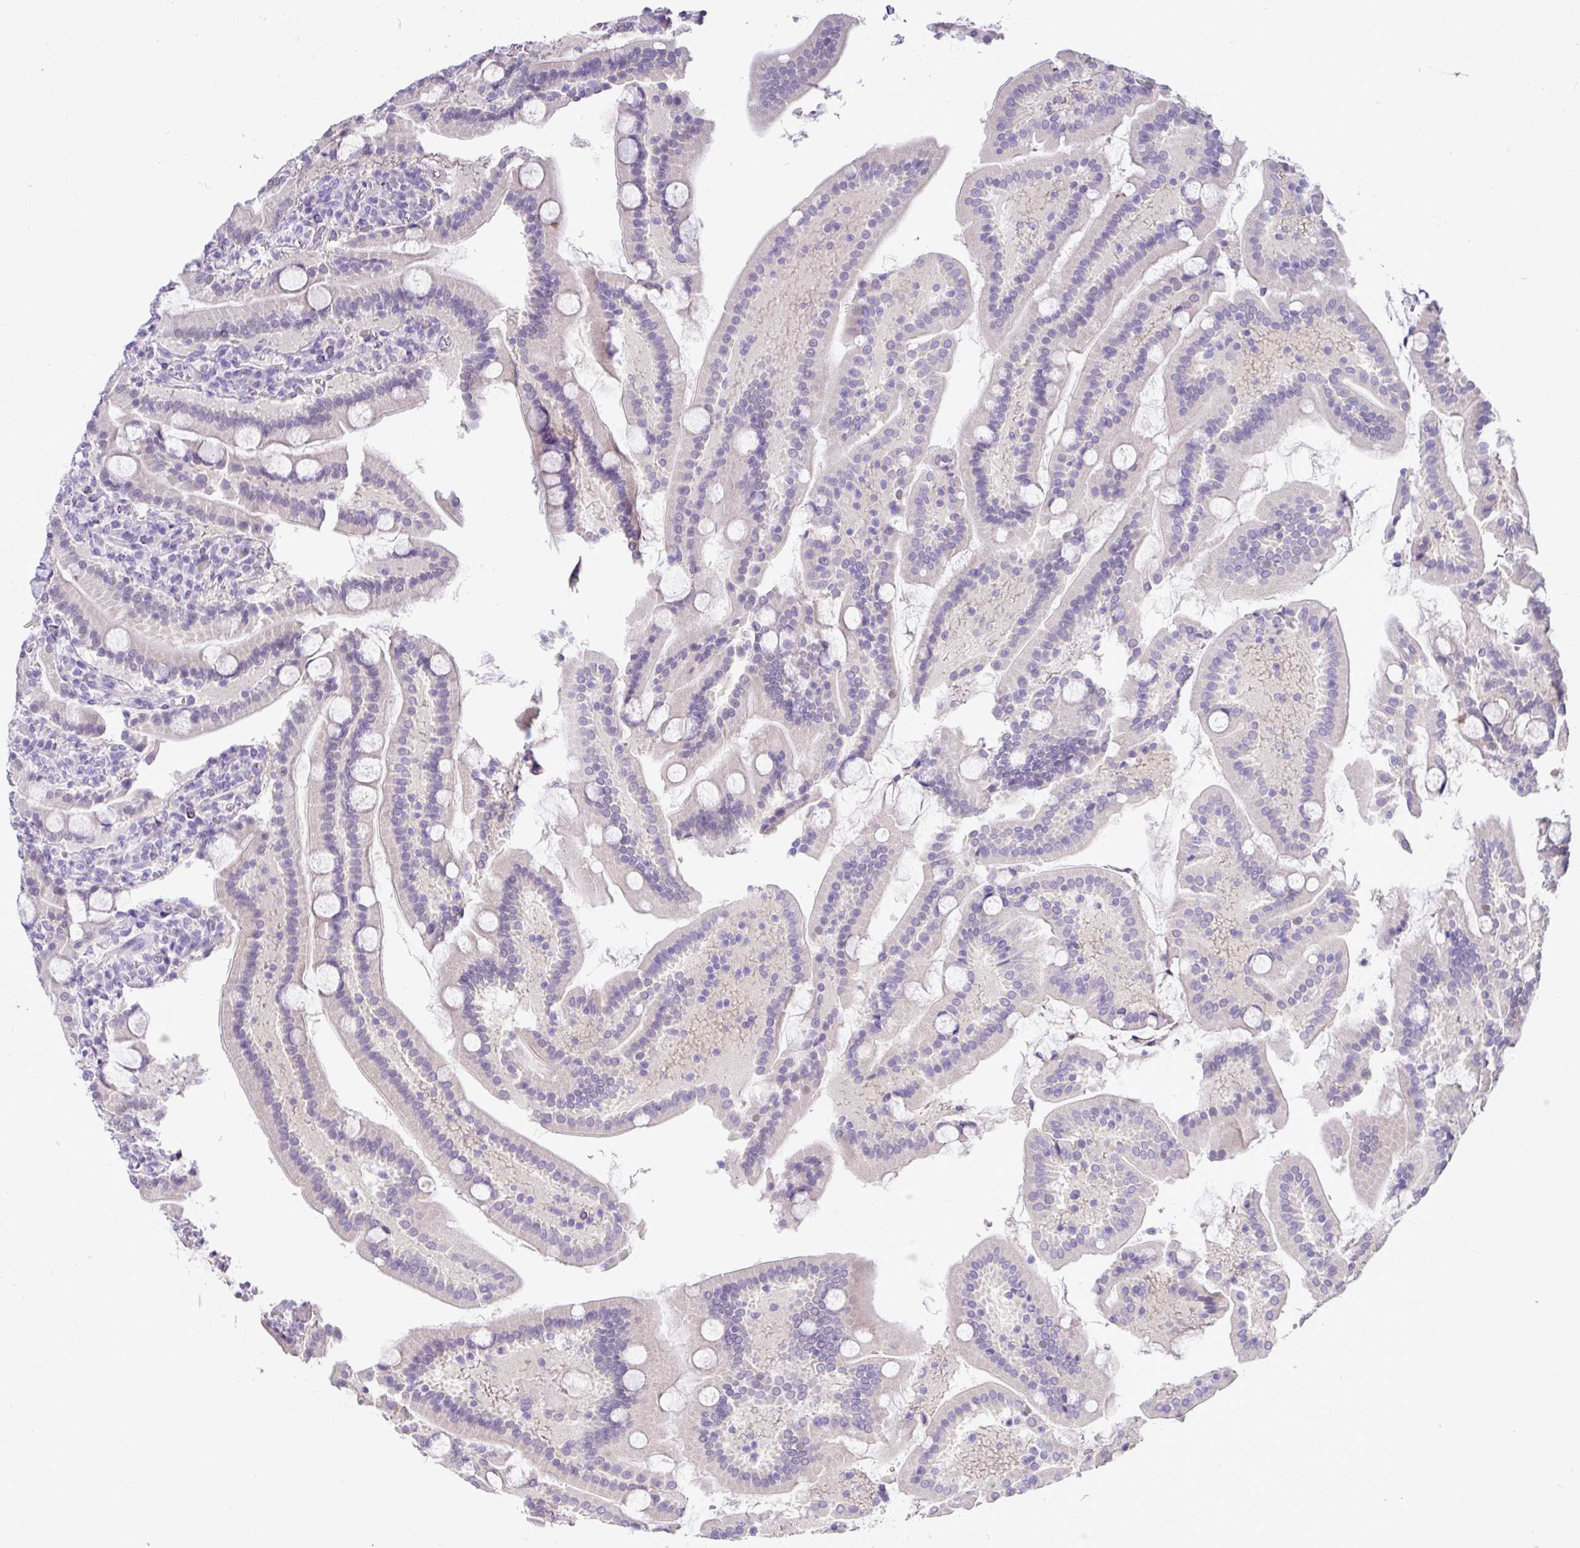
{"staining": {"intensity": "negative", "quantity": "none", "location": "none"}, "tissue": "duodenum", "cell_type": "Glandular cells", "image_type": "normal", "snomed": [{"axis": "morphology", "description": "Normal tissue, NOS"}, {"axis": "topography", "description": "Duodenum"}], "caption": "This is a micrograph of immunohistochemistry staining of normal duodenum, which shows no staining in glandular cells. The staining was performed using DAB to visualize the protein expression in brown, while the nuclei were stained in blue with hematoxylin (Magnification: 20x).", "gene": "BCL11A", "patient": {"sex": "male", "age": 55}}